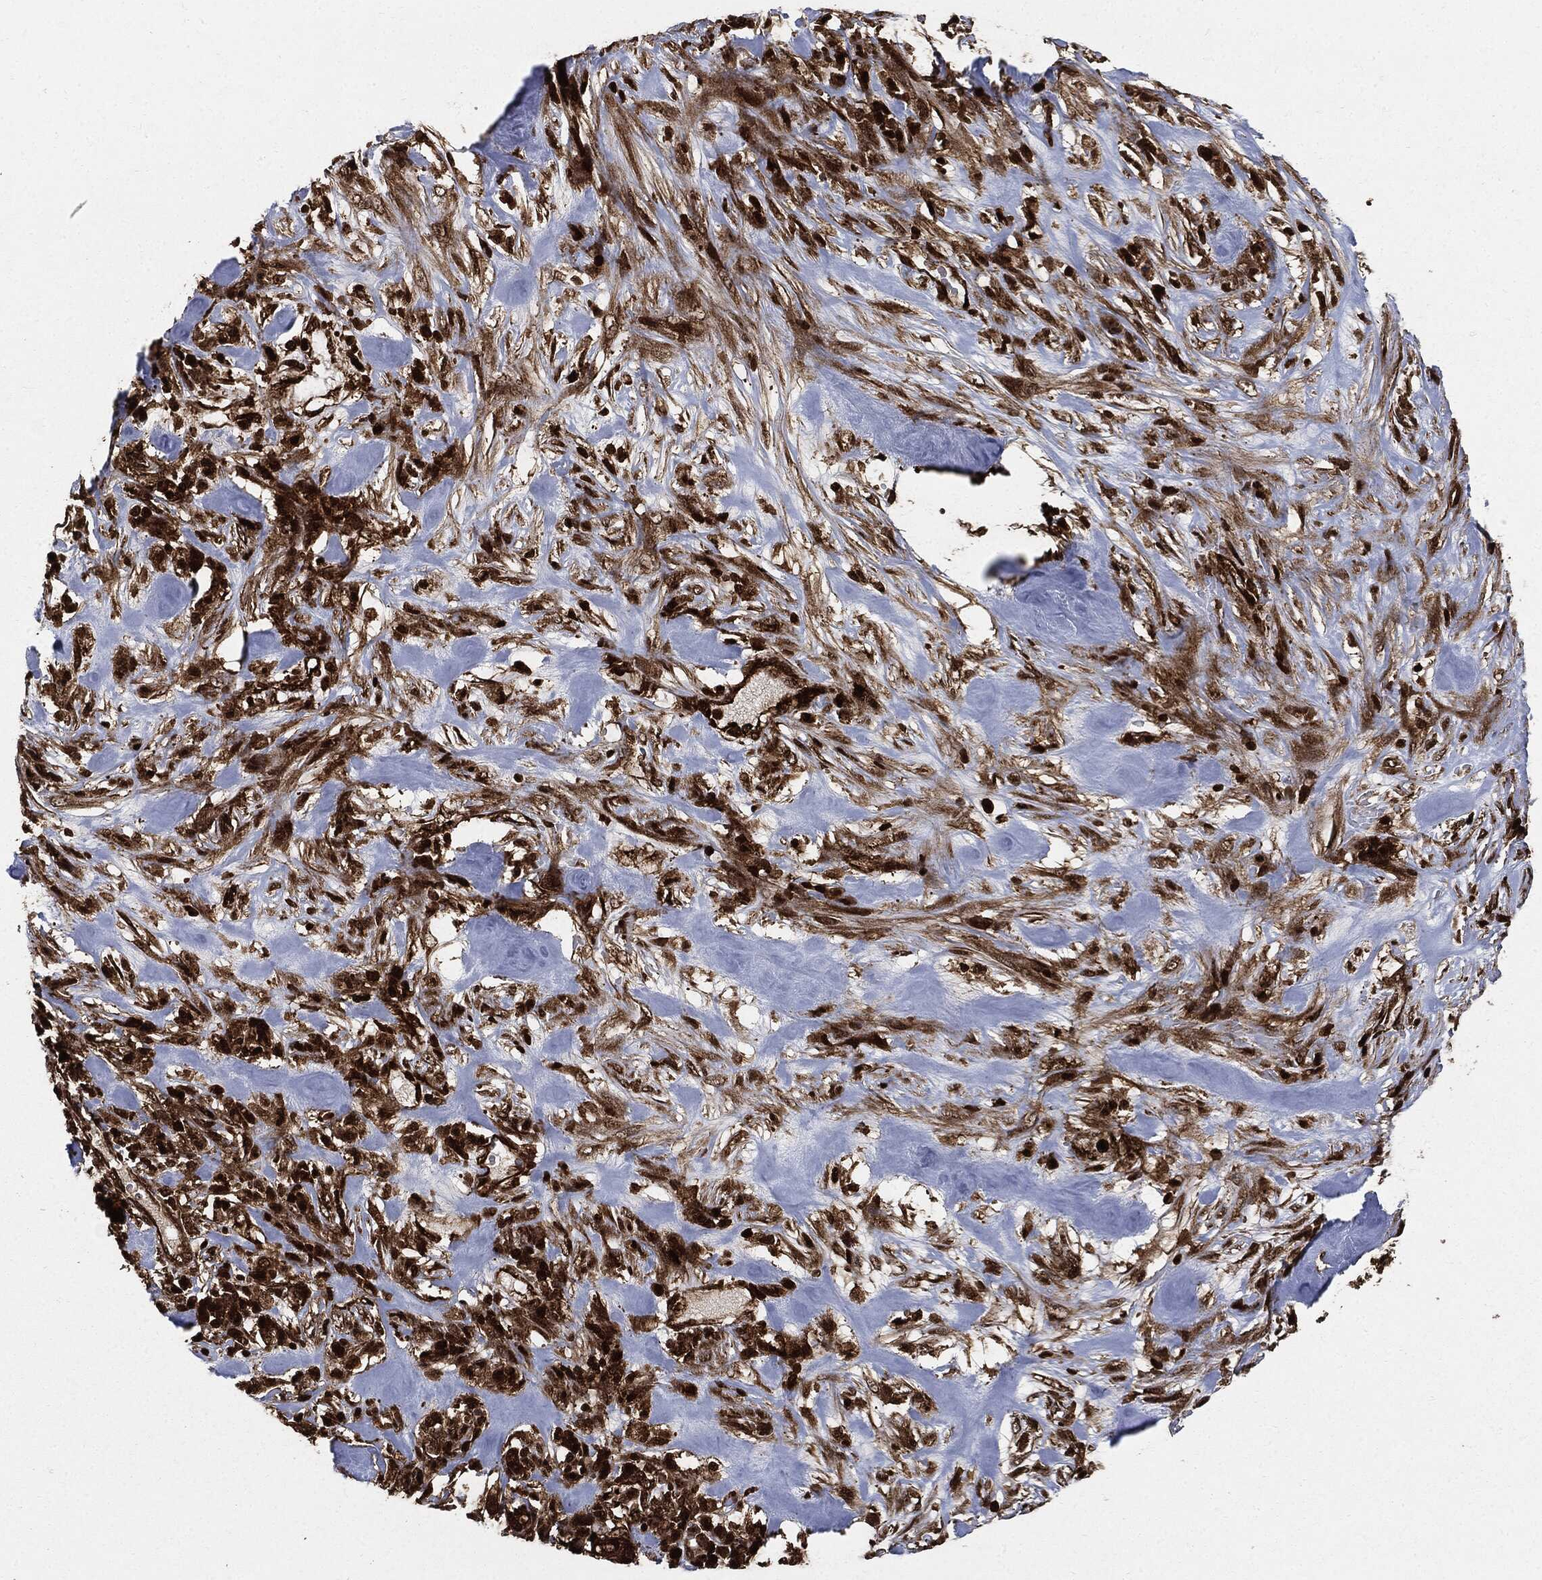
{"staining": {"intensity": "strong", "quantity": ">75%", "location": "cytoplasmic/membranous"}, "tissue": "pancreatic cancer", "cell_type": "Tumor cells", "image_type": "cancer", "snomed": [{"axis": "morphology", "description": "Adenocarcinoma, NOS"}, {"axis": "topography", "description": "Pancreas"}], "caption": "DAB immunohistochemical staining of human pancreatic adenocarcinoma exhibits strong cytoplasmic/membranous protein expression in approximately >75% of tumor cells.", "gene": "YWHAB", "patient": {"sex": "male", "age": 71}}